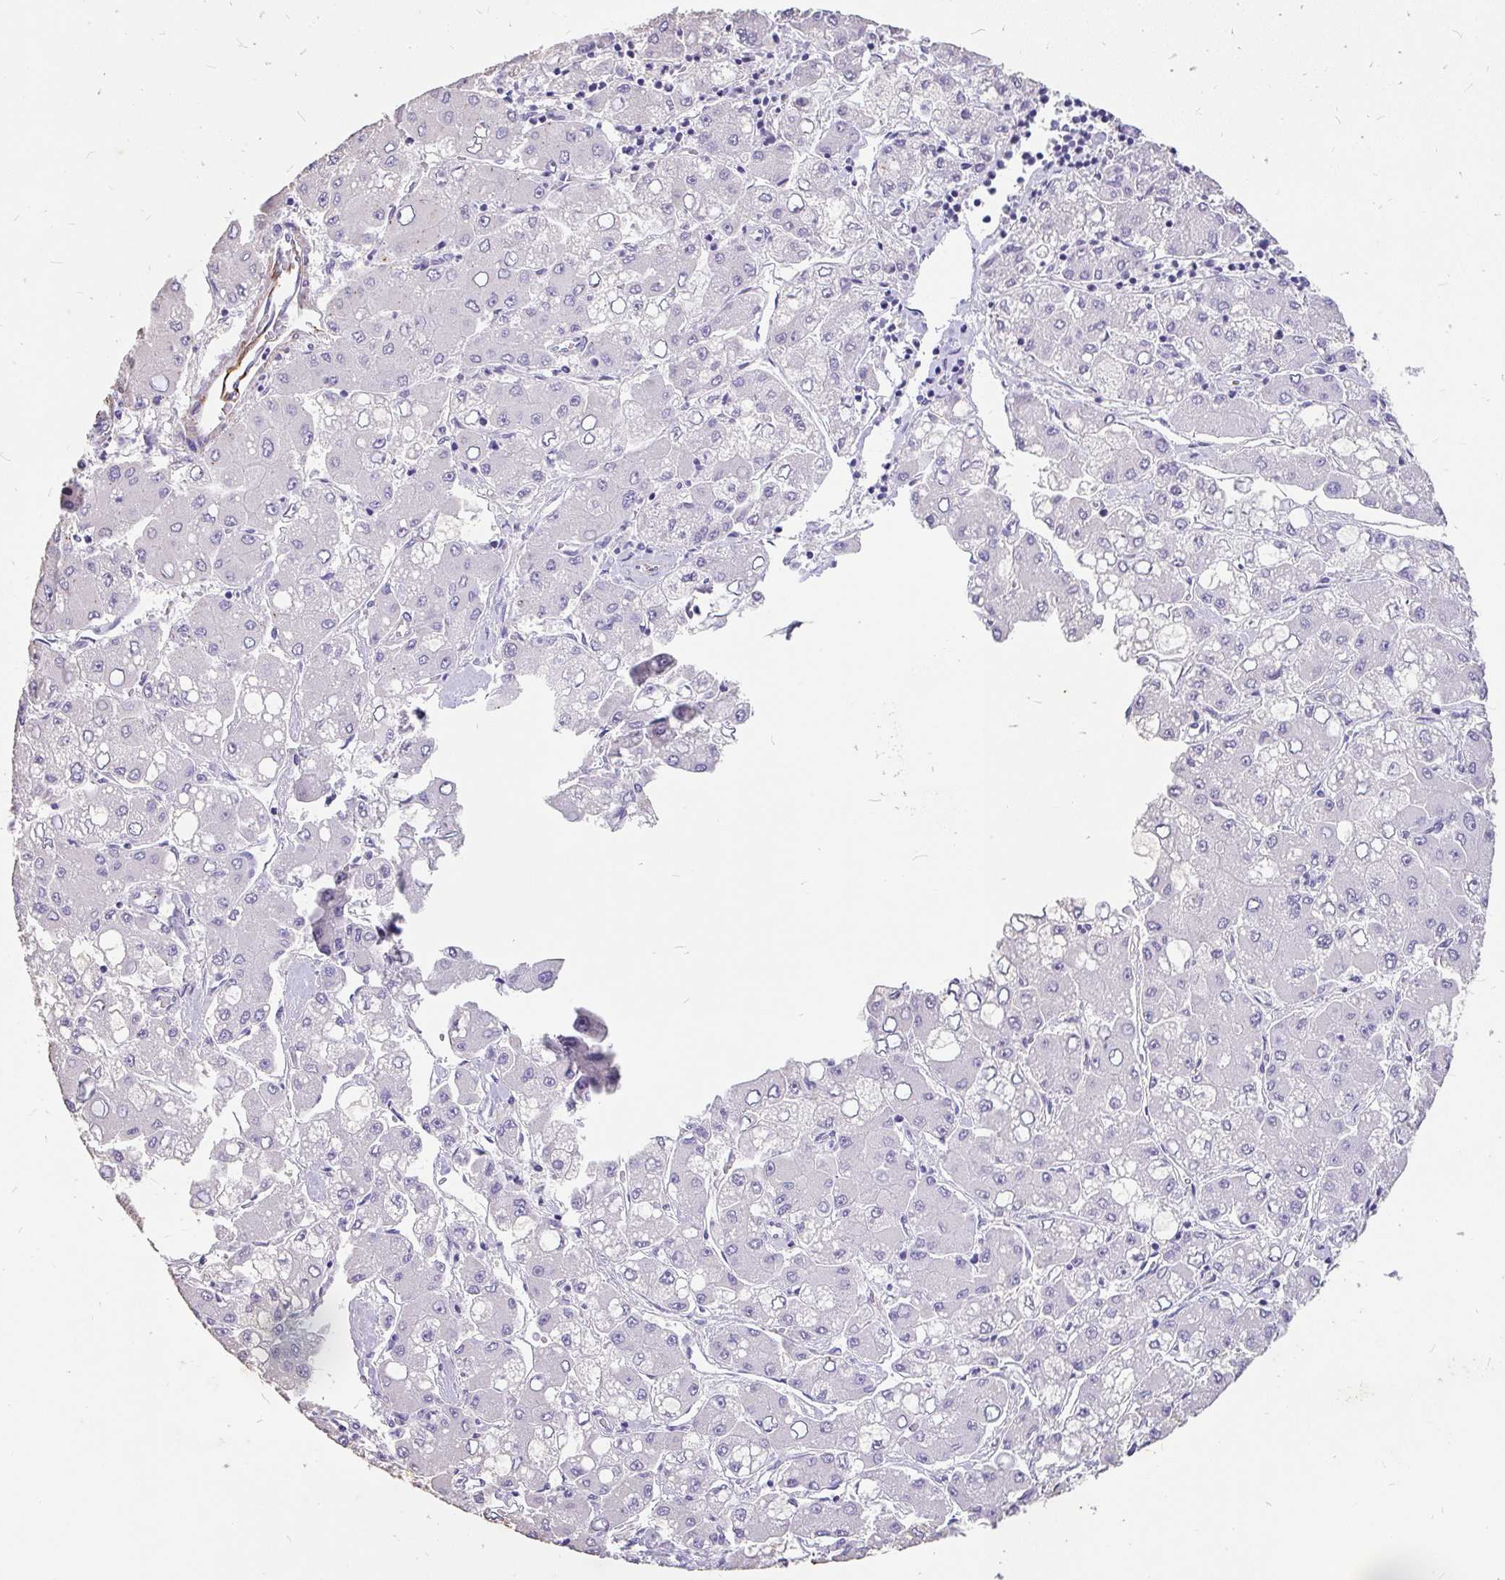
{"staining": {"intensity": "negative", "quantity": "none", "location": "none"}, "tissue": "liver cancer", "cell_type": "Tumor cells", "image_type": "cancer", "snomed": [{"axis": "morphology", "description": "Carcinoma, Hepatocellular, NOS"}, {"axis": "topography", "description": "Liver"}], "caption": "Immunohistochemistry image of human liver cancer (hepatocellular carcinoma) stained for a protein (brown), which demonstrates no staining in tumor cells.", "gene": "EML5", "patient": {"sex": "male", "age": 40}}